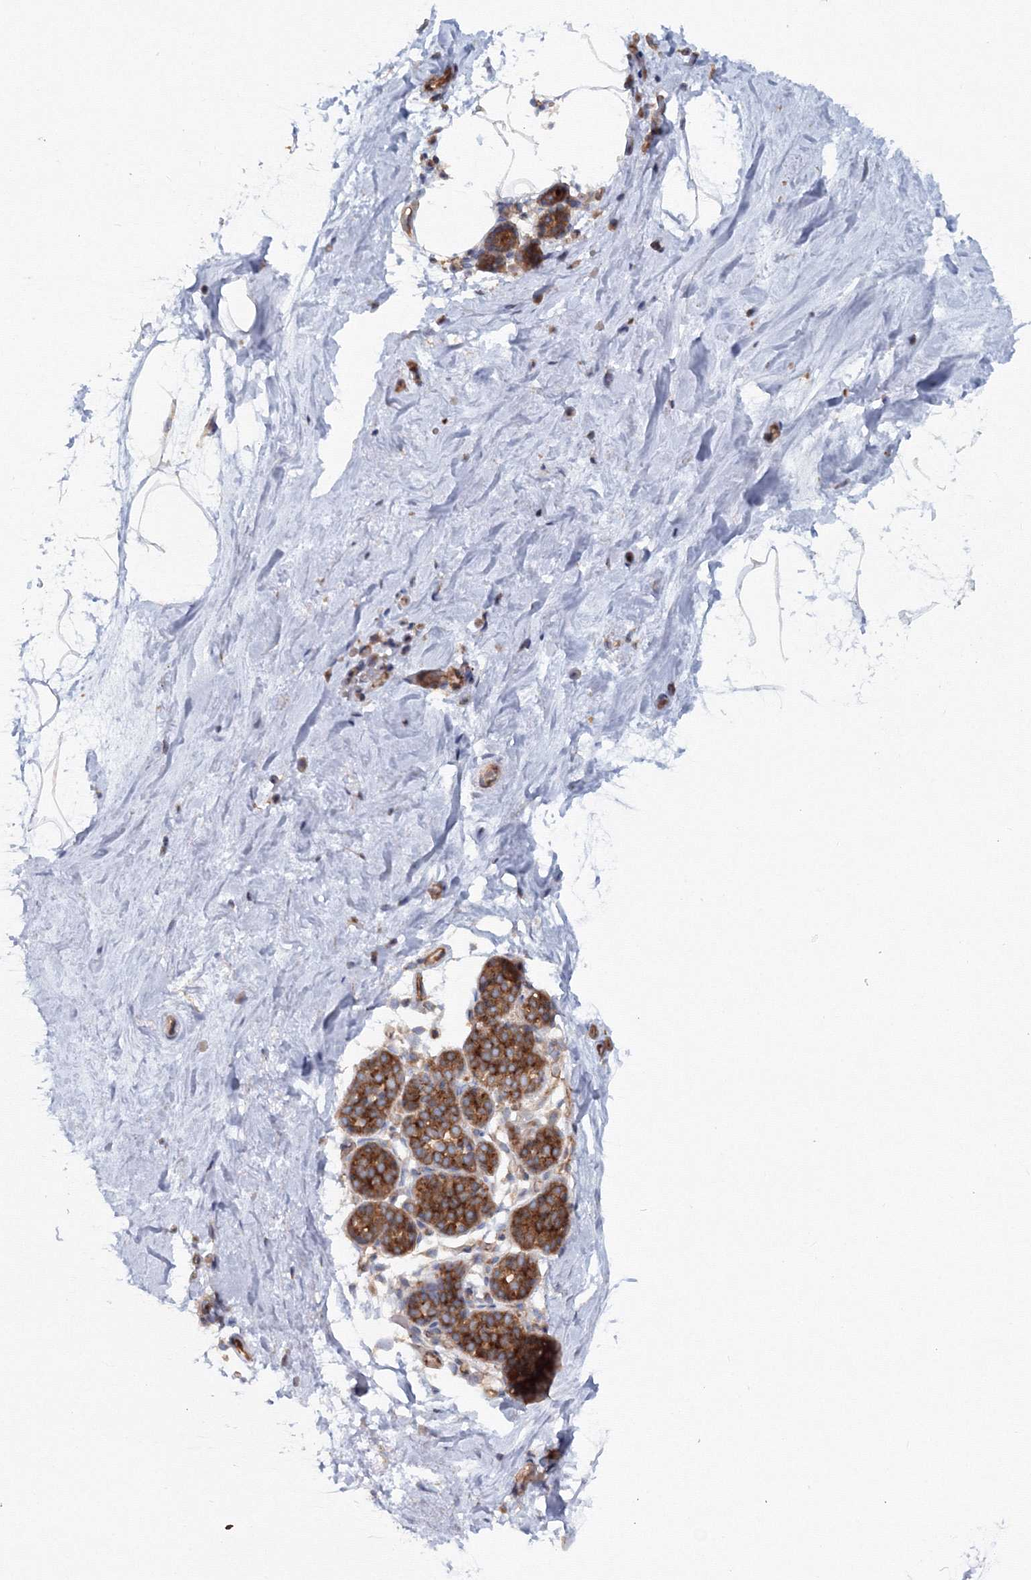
{"staining": {"intensity": "negative", "quantity": "none", "location": "none"}, "tissue": "breast", "cell_type": "Adipocytes", "image_type": "normal", "snomed": [{"axis": "morphology", "description": "Normal tissue, NOS"}, {"axis": "topography", "description": "Breast"}], "caption": "Immunohistochemical staining of unremarkable human breast displays no significant positivity in adipocytes.", "gene": "EXOC1", "patient": {"sex": "female", "age": 62}}